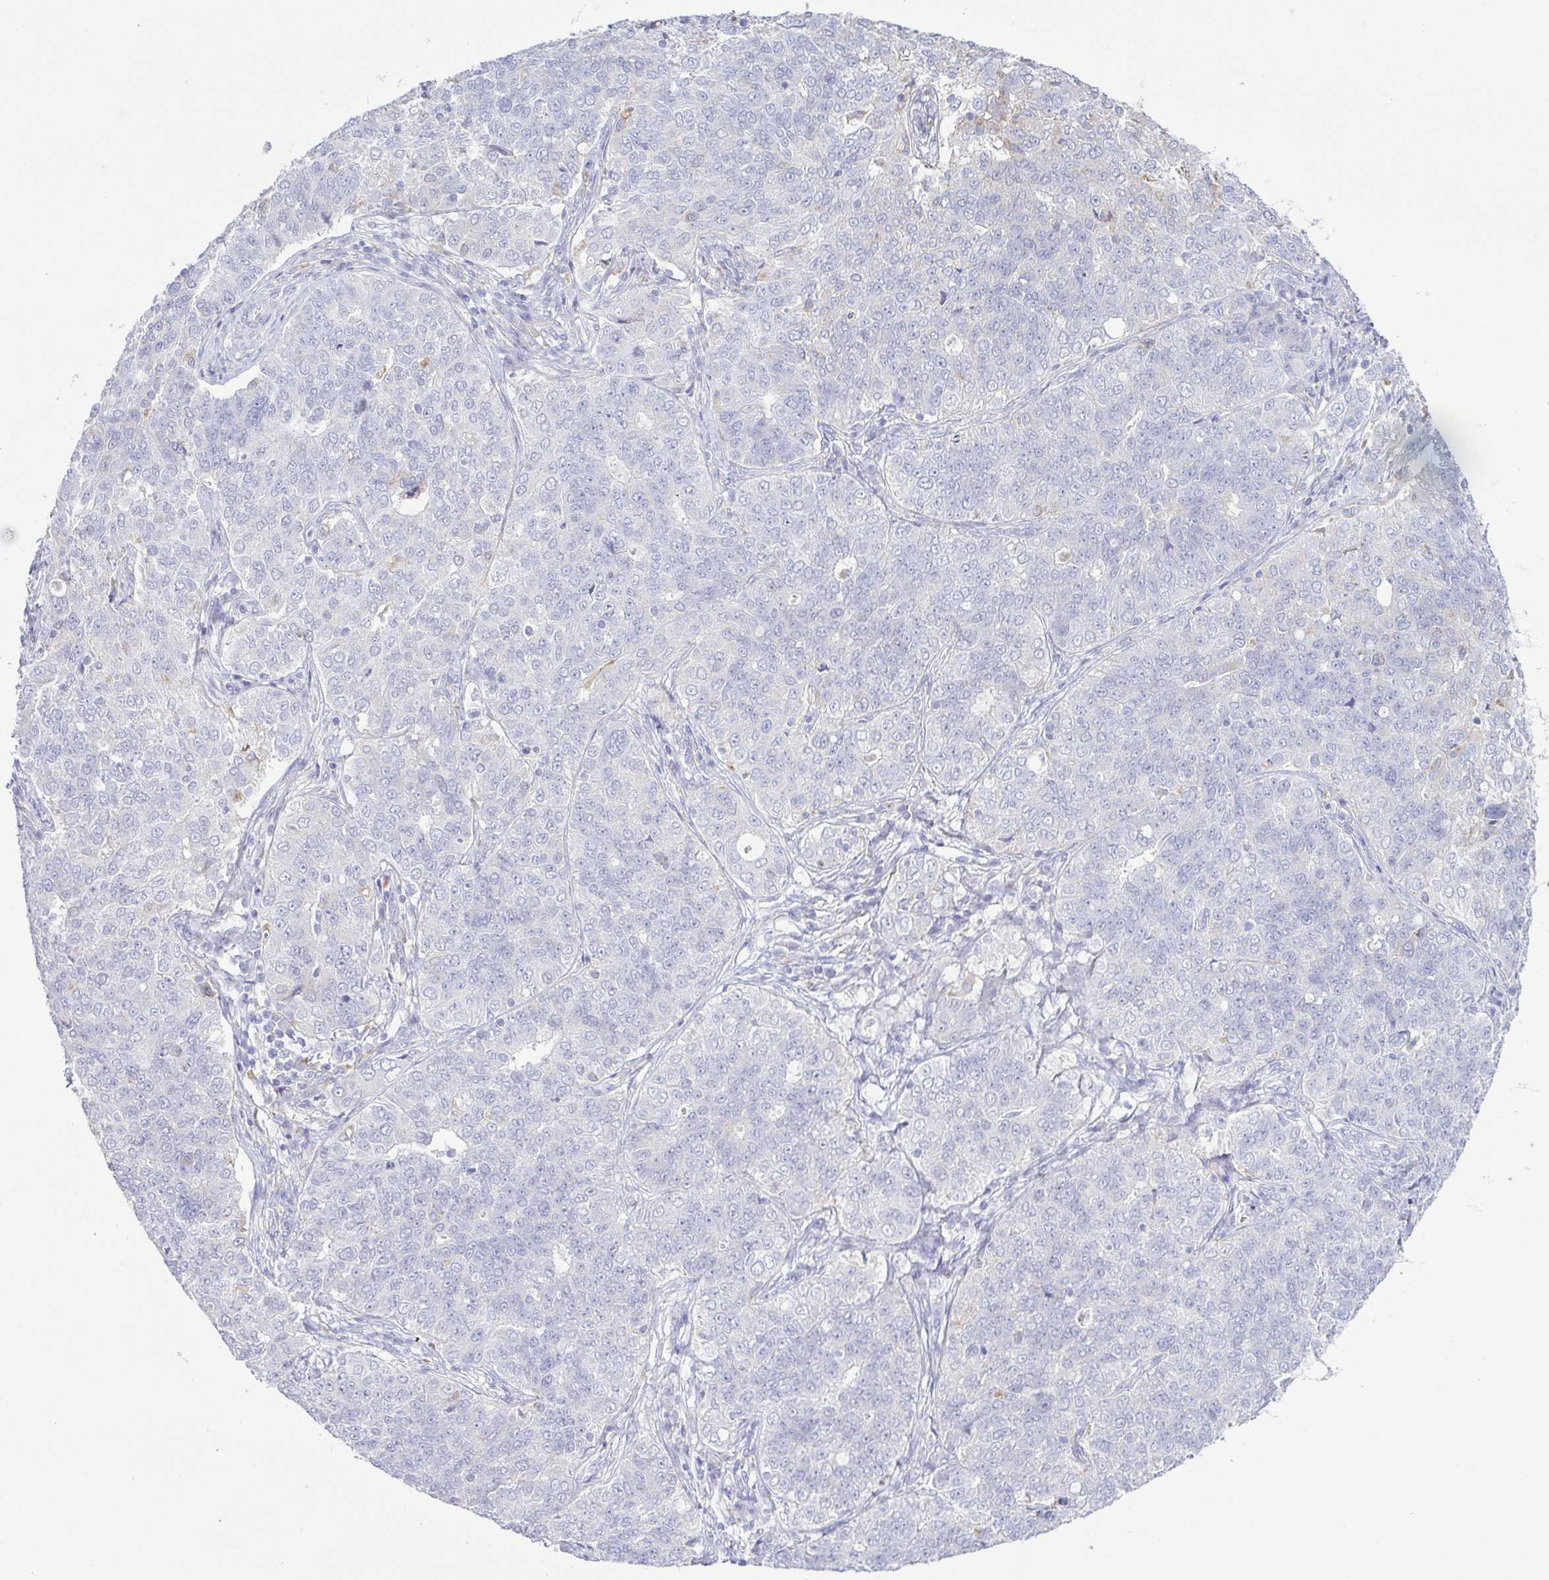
{"staining": {"intensity": "negative", "quantity": "none", "location": "none"}, "tissue": "endometrial cancer", "cell_type": "Tumor cells", "image_type": "cancer", "snomed": [{"axis": "morphology", "description": "Adenocarcinoma, NOS"}, {"axis": "topography", "description": "Endometrium"}], "caption": "A high-resolution histopathology image shows IHC staining of adenocarcinoma (endometrial), which demonstrates no significant positivity in tumor cells.", "gene": "ATP6V1G2", "patient": {"sex": "female", "age": 43}}